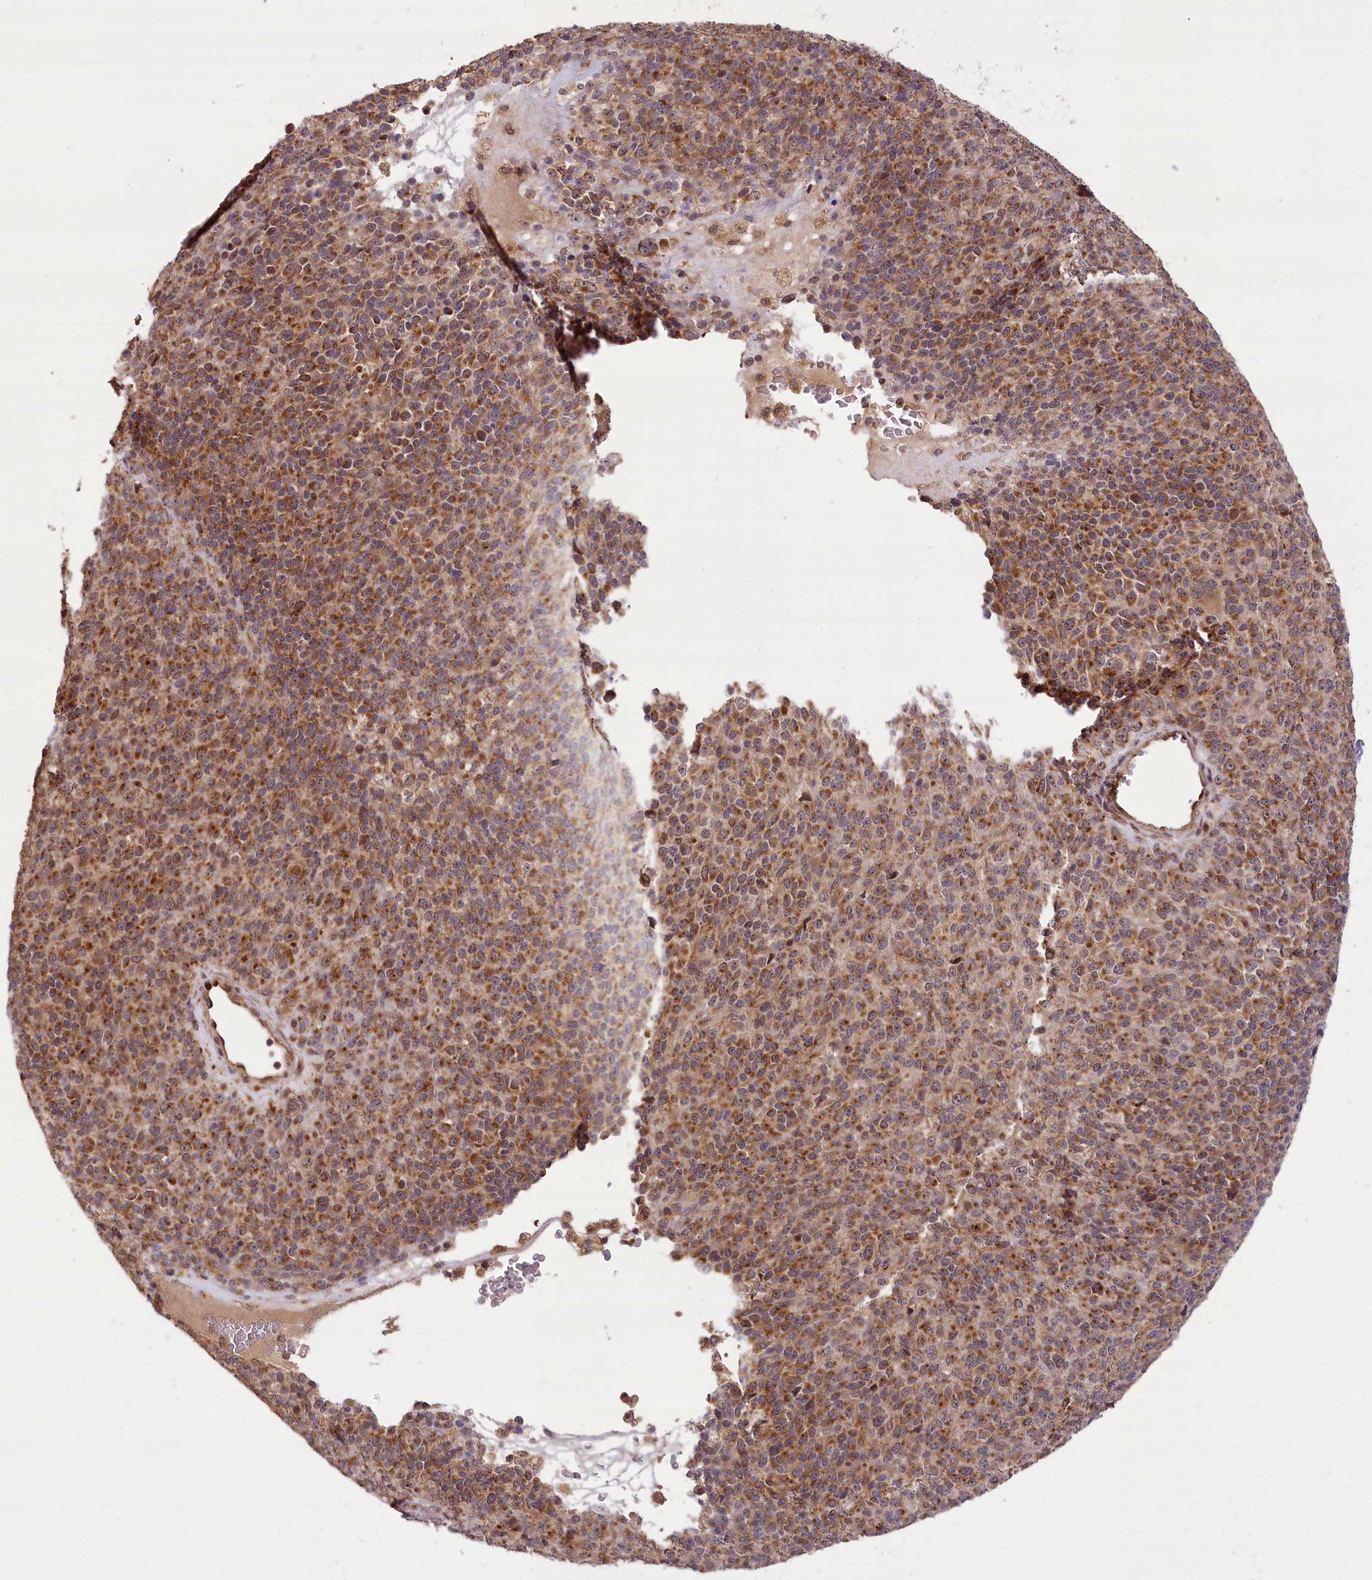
{"staining": {"intensity": "moderate", "quantity": ">75%", "location": "cytoplasmic/membranous"}, "tissue": "melanoma", "cell_type": "Tumor cells", "image_type": "cancer", "snomed": [{"axis": "morphology", "description": "Malignant melanoma, Metastatic site"}, {"axis": "topography", "description": "Brain"}], "caption": "High-power microscopy captured an immunohistochemistry (IHC) image of melanoma, revealing moderate cytoplasmic/membranous staining in approximately >75% of tumor cells.", "gene": "CARD19", "patient": {"sex": "female", "age": 56}}